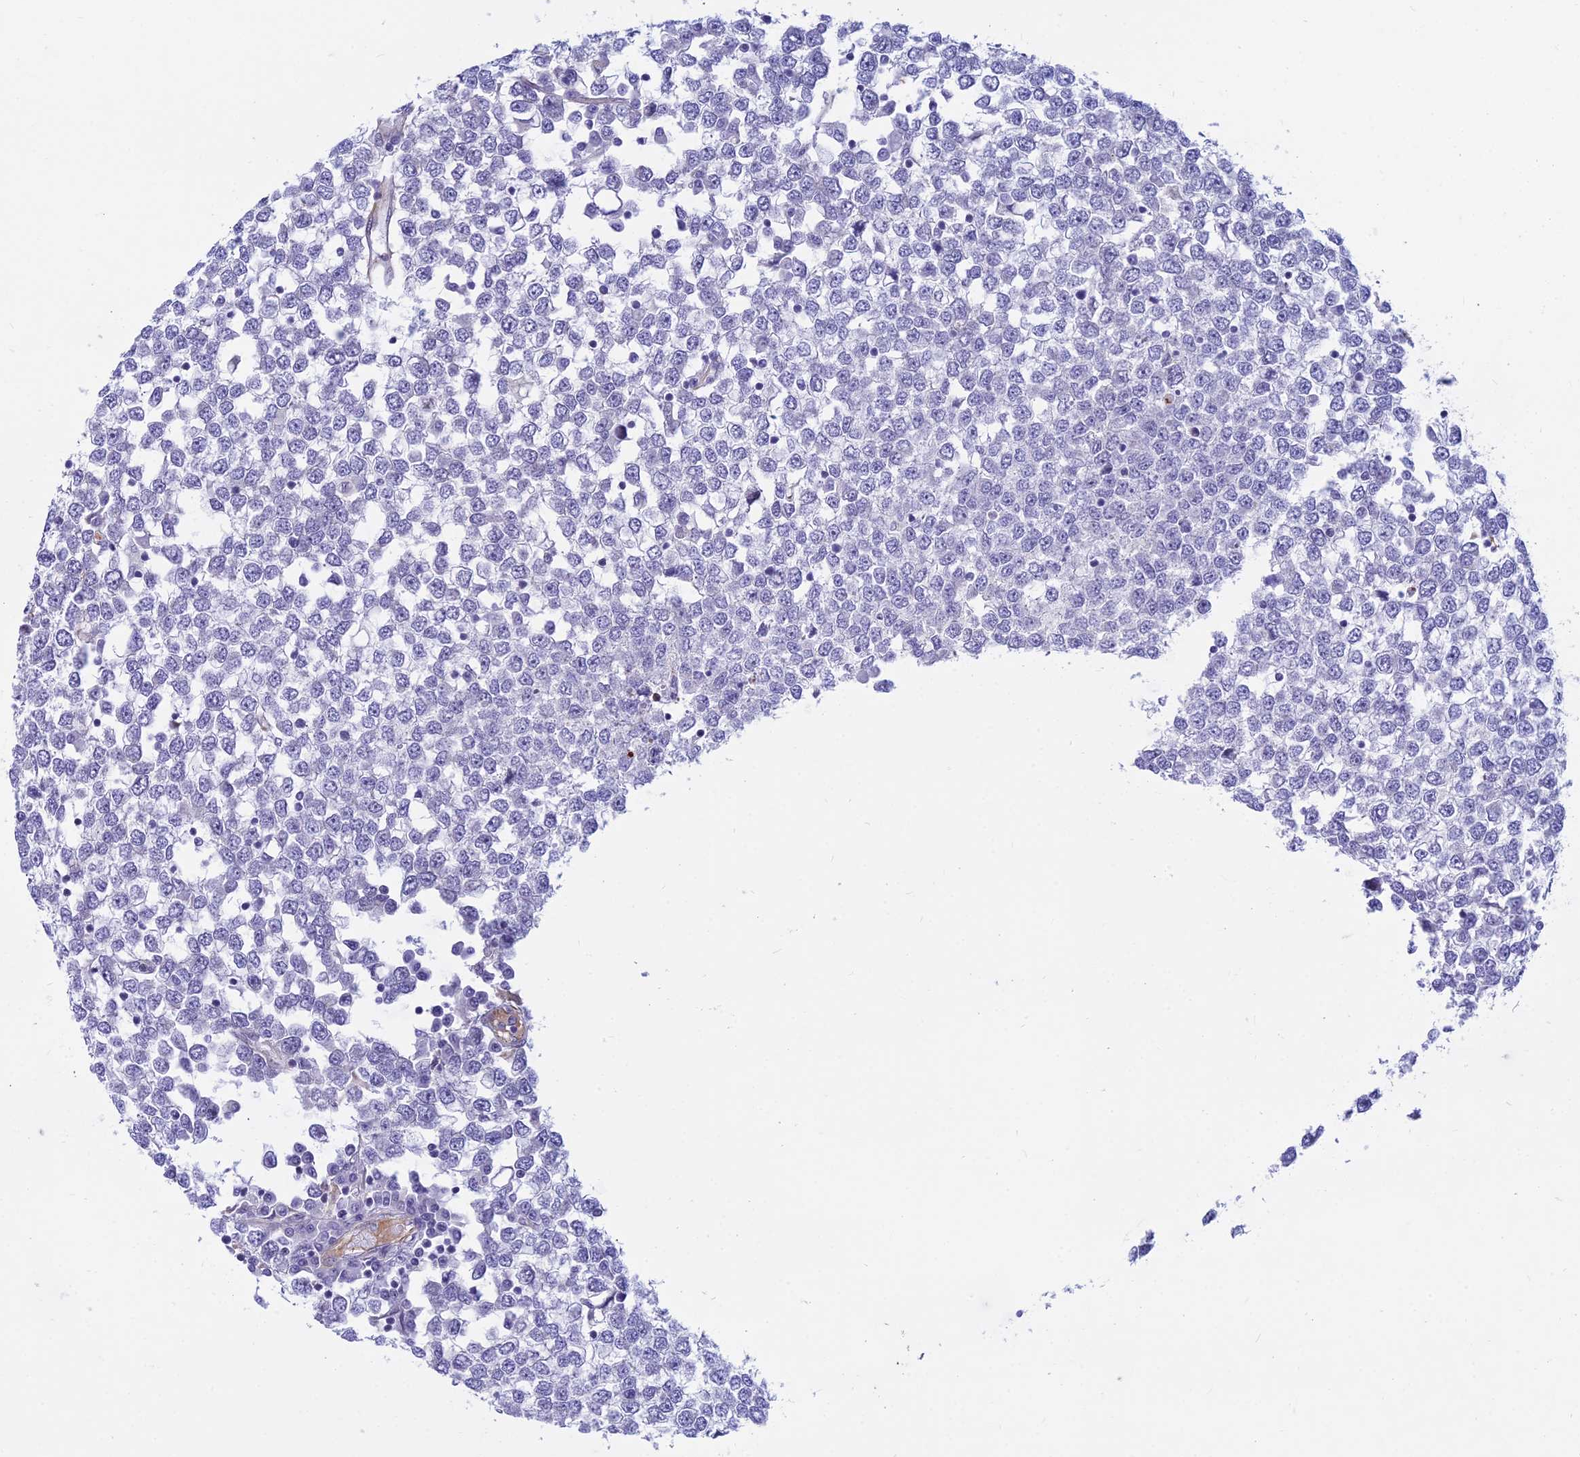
{"staining": {"intensity": "negative", "quantity": "none", "location": "none"}, "tissue": "testis cancer", "cell_type": "Tumor cells", "image_type": "cancer", "snomed": [{"axis": "morphology", "description": "Seminoma, NOS"}, {"axis": "topography", "description": "Testis"}], "caption": "Image shows no protein staining in tumor cells of testis cancer tissue.", "gene": "SAPCD2", "patient": {"sex": "male", "age": 65}}